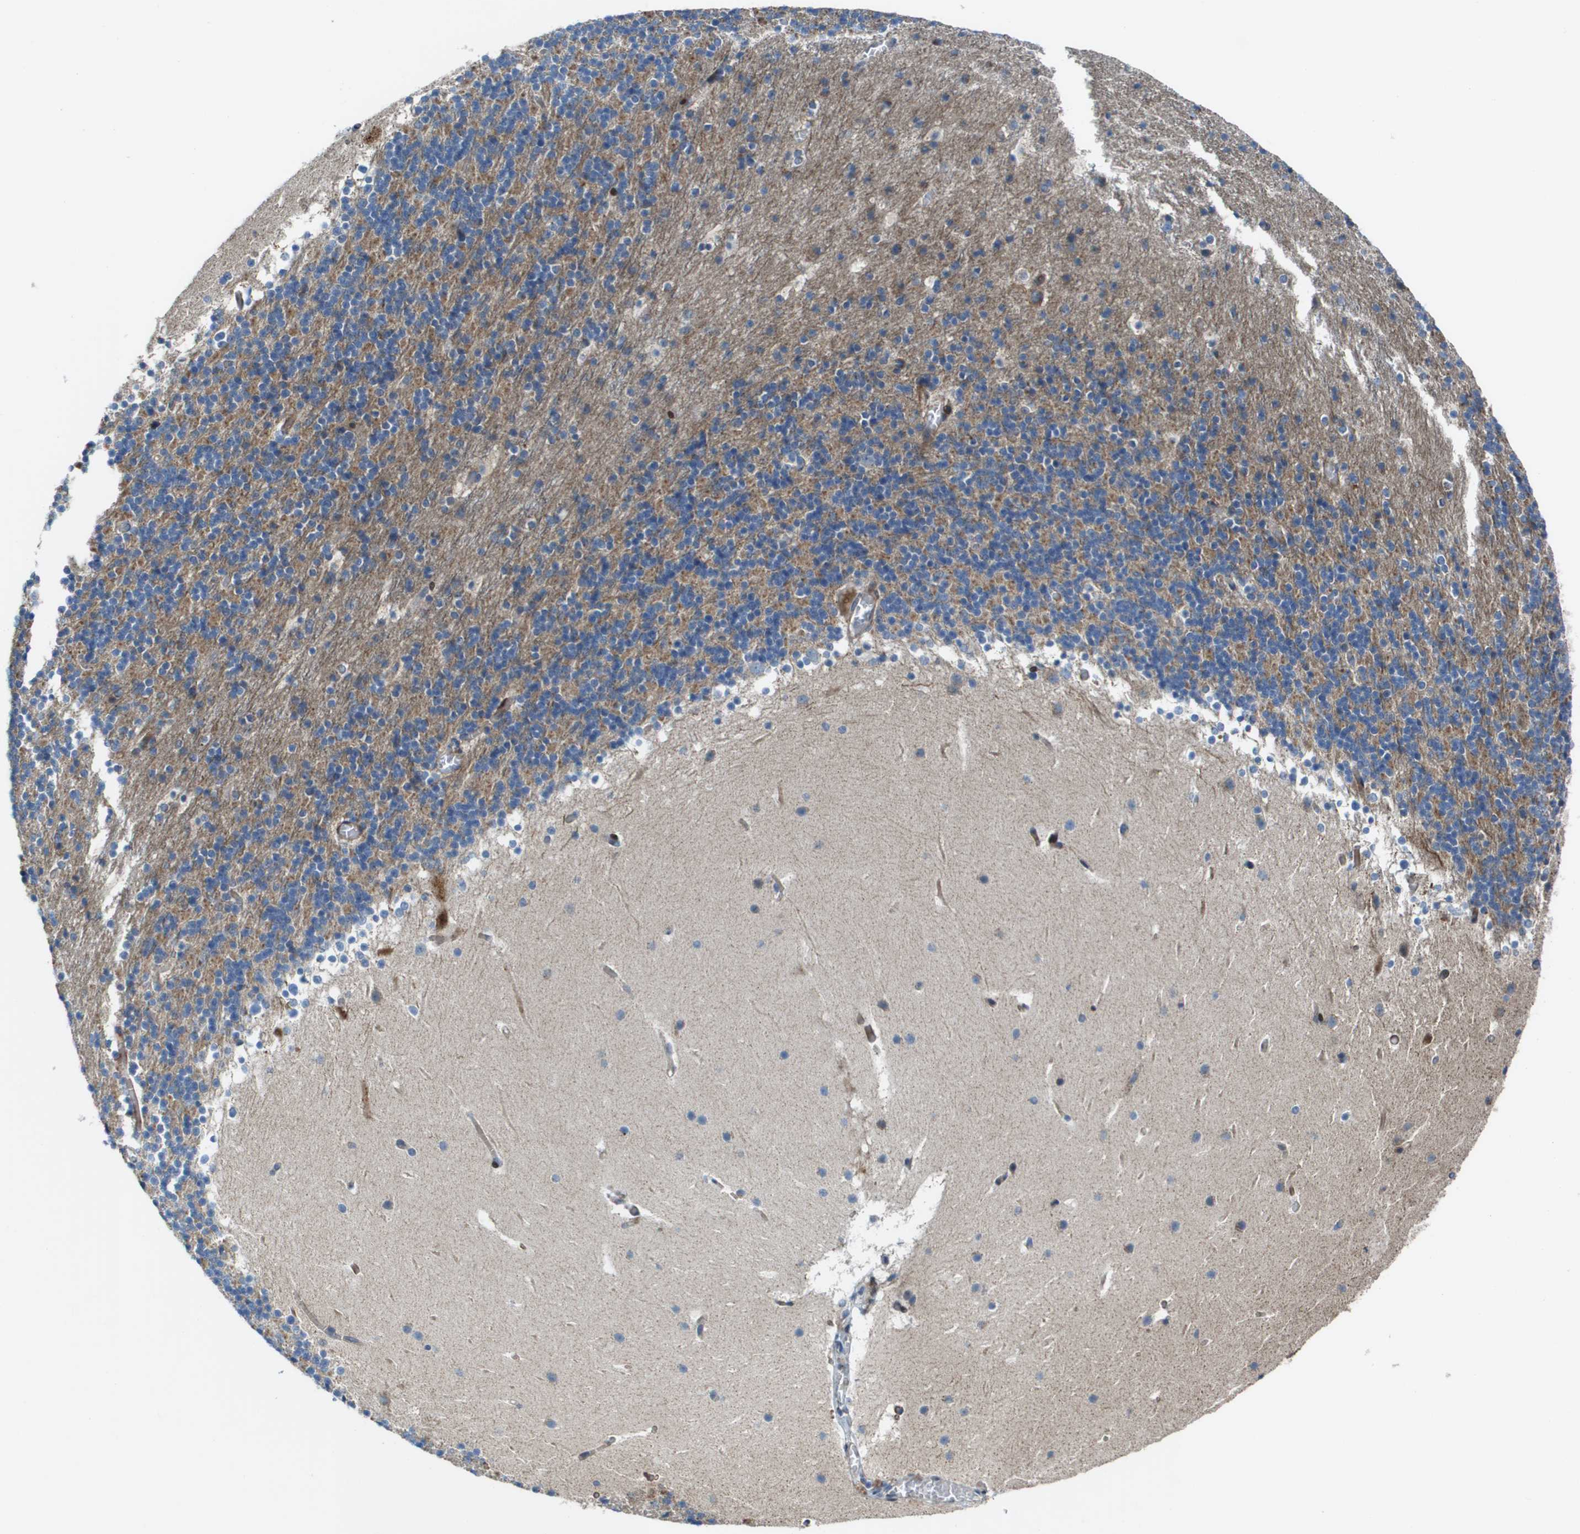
{"staining": {"intensity": "moderate", "quantity": ">75%", "location": "cytoplasmic/membranous"}, "tissue": "cerebellum", "cell_type": "Cells in granular layer", "image_type": "normal", "snomed": [{"axis": "morphology", "description": "Normal tissue, NOS"}, {"axis": "topography", "description": "Cerebellum"}], "caption": "An image of cerebellum stained for a protein exhibits moderate cytoplasmic/membranous brown staining in cells in granular layer.", "gene": "MGAT3", "patient": {"sex": "male", "age": 45}}